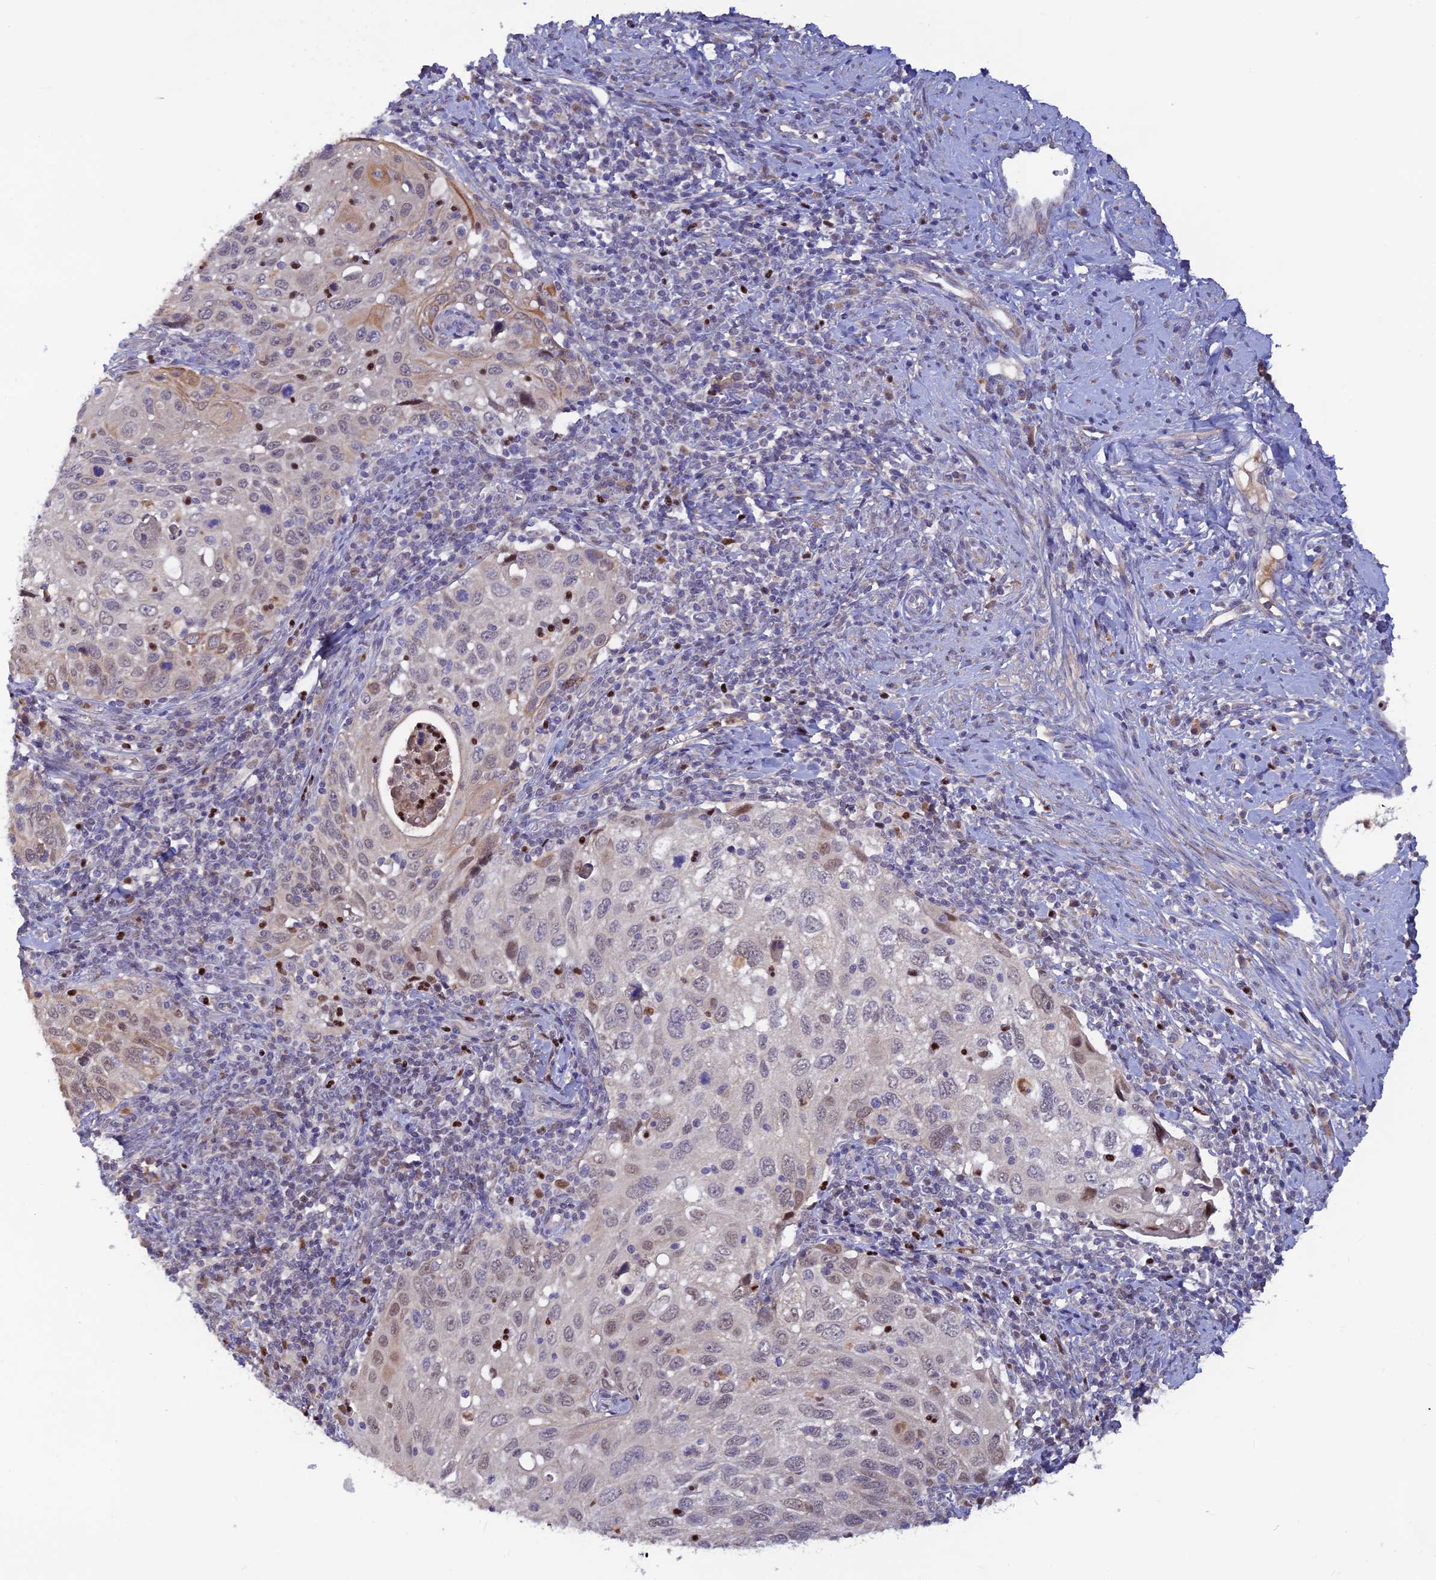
{"staining": {"intensity": "weak", "quantity": "25%-75%", "location": "cytoplasmic/membranous,nuclear"}, "tissue": "cervical cancer", "cell_type": "Tumor cells", "image_type": "cancer", "snomed": [{"axis": "morphology", "description": "Squamous cell carcinoma, NOS"}, {"axis": "topography", "description": "Cervix"}], "caption": "Cervical cancer tissue shows weak cytoplasmic/membranous and nuclear expression in about 25%-75% of tumor cells (DAB IHC, brown staining for protein, blue staining for nuclei).", "gene": "FASTKD5", "patient": {"sex": "female", "age": 70}}